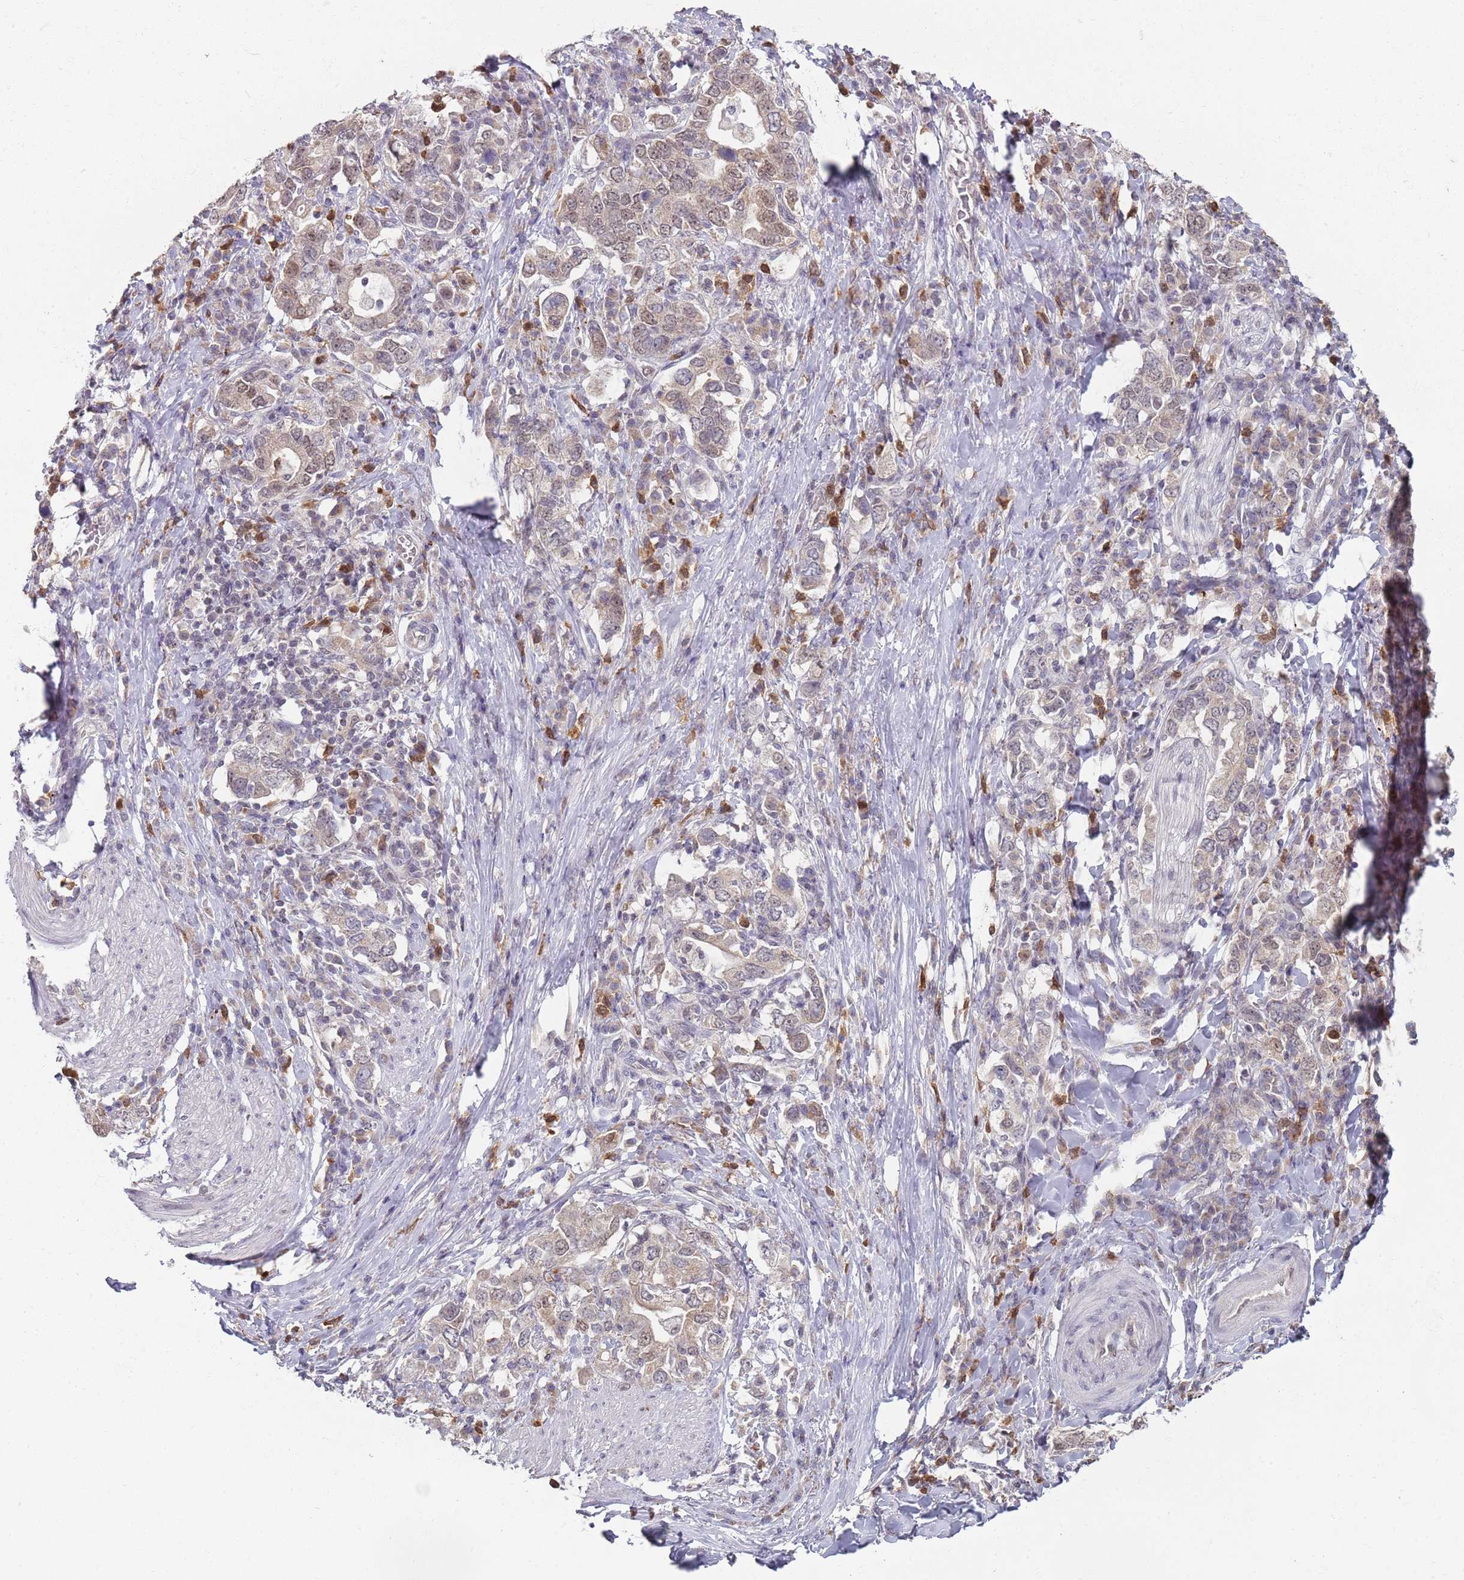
{"staining": {"intensity": "negative", "quantity": "none", "location": "none"}, "tissue": "stomach cancer", "cell_type": "Tumor cells", "image_type": "cancer", "snomed": [{"axis": "morphology", "description": "Adenocarcinoma, NOS"}, {"axis": "topography", "description": "Stomach, upper"}, {"axis": "topography", "description": "Stomach"}], "caption": "DAB (3,3'-diaminobenzidine) immunohistochemical staining of human stomach cancer (adenocarcinoma) shows no significant expression in tumor cells. (DAB (3,3'-diaminobenzidine) immunohistochemistry, high magnification).", "gene": "SMARCAL1", "patient": {"sex": "male", "age": 62}}